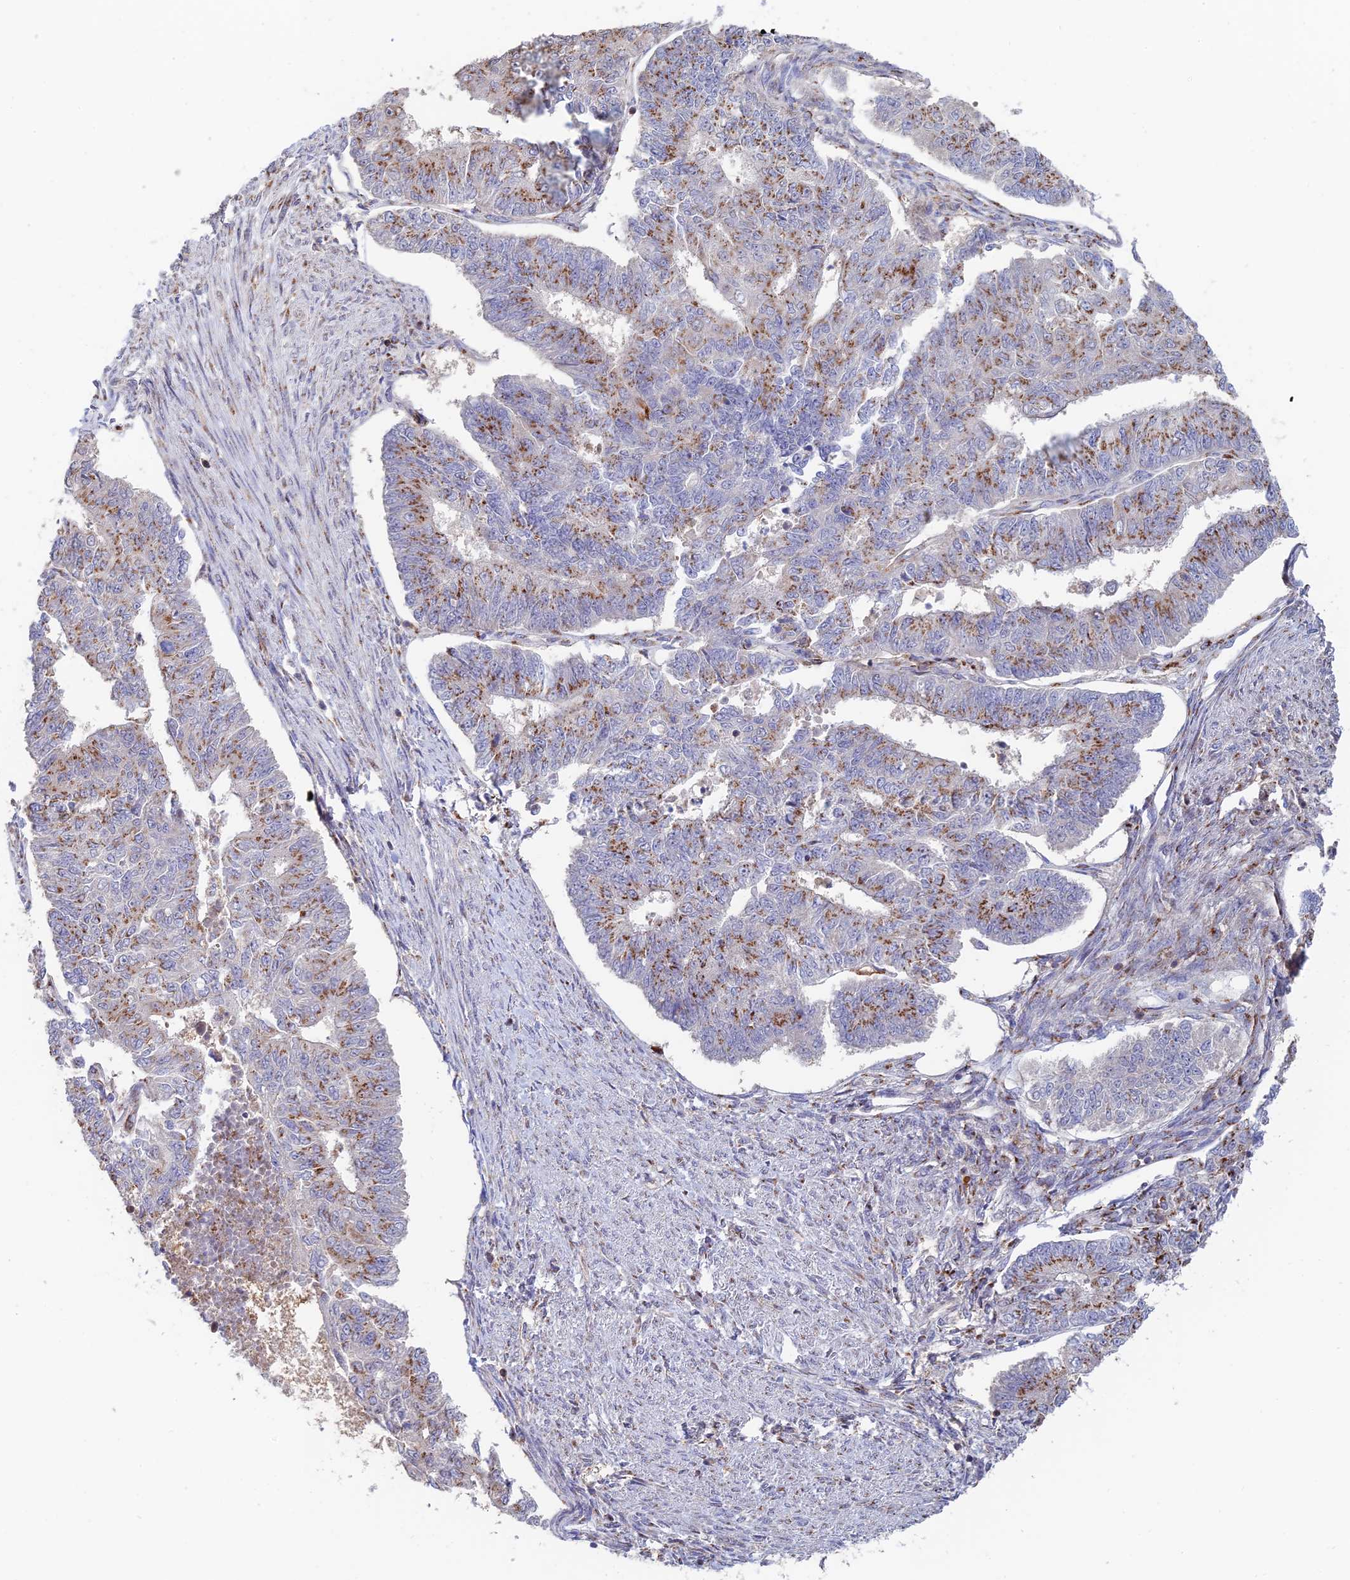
{"staining": {"intensity": "moderate", "quantity": ">75%", "location": "cytoplasmic/membranous"}, "tissue": "endometrial cancer", "cell_type": "Tumor cells", "image_type": "cancer", "snomed": [{"axis": "morphology", "description": "Adenocarcinoma, NOS"}, {"axis": "topography", "description": "Endometrium"}], "caption": "Protein staining by immunohistochemistry (IHC) displays moderate cytoplasmic/membranous staining in approximately >75% of tumor cells in adenocarcinoma (endometrial).", "gene": "HS2ST1", "patient": {"sex": "female", "age": 32}}